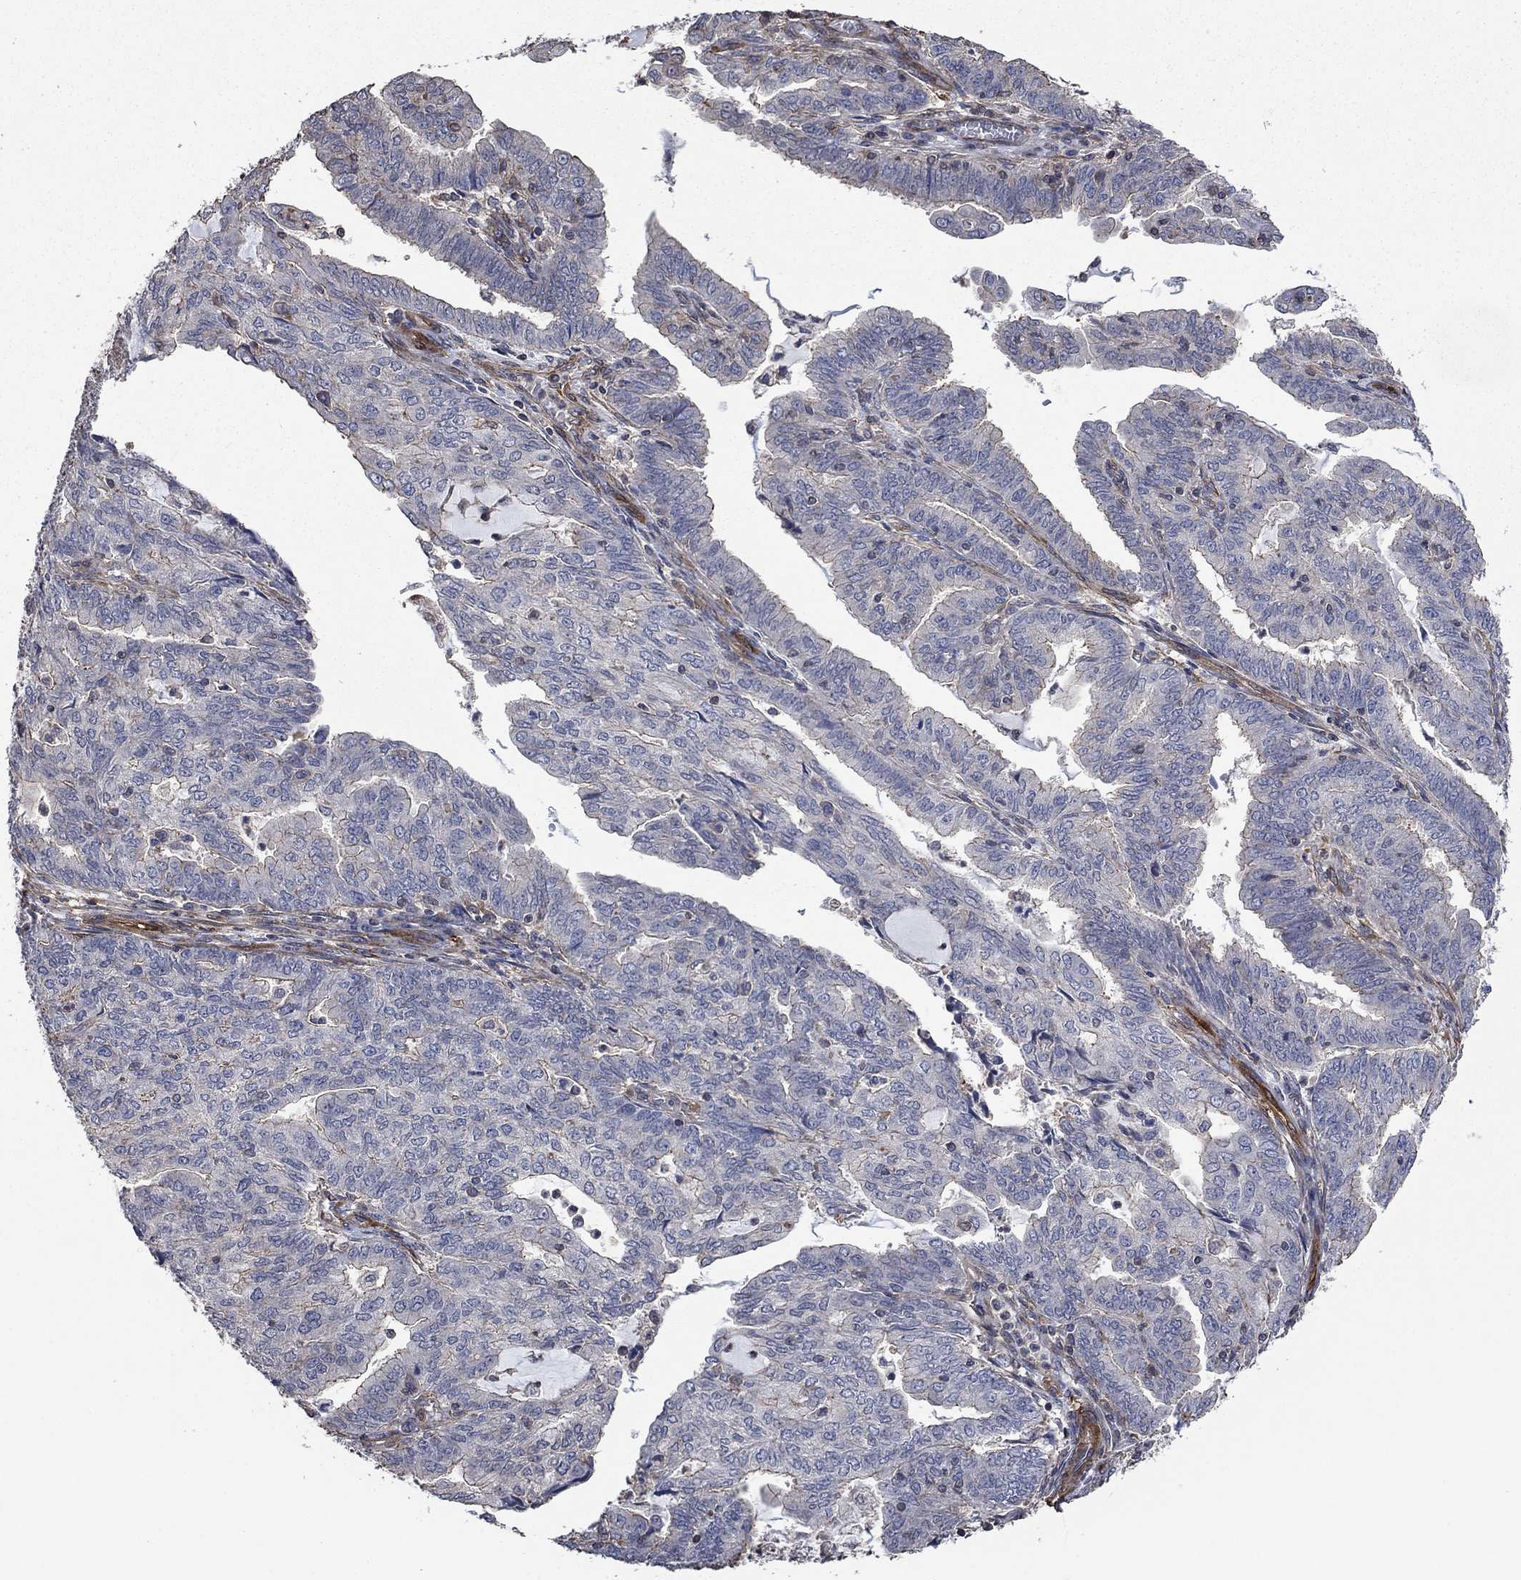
{"staining": {"intensity": "moderate", "quantity": "<25%", "location": "cytoplasmic/membranous"}, "tissue": "endometrial cancer", "cell_type": "Tumor cells", "image_type": "cancer", "snomed": [{"axis": "morphology", "description": "Adenocarcinoma, NOS"}, {"axis": "topography", "description": "Endometrium"}], "caption": "Protein analysis of adenocarcinoma (endometrial) tissue reveals moderate cytoplasmic/membranous expression in about <25% of tumor cells.", "gene": "PDE3A", "patient": {"sex": "female", "age": 82}}